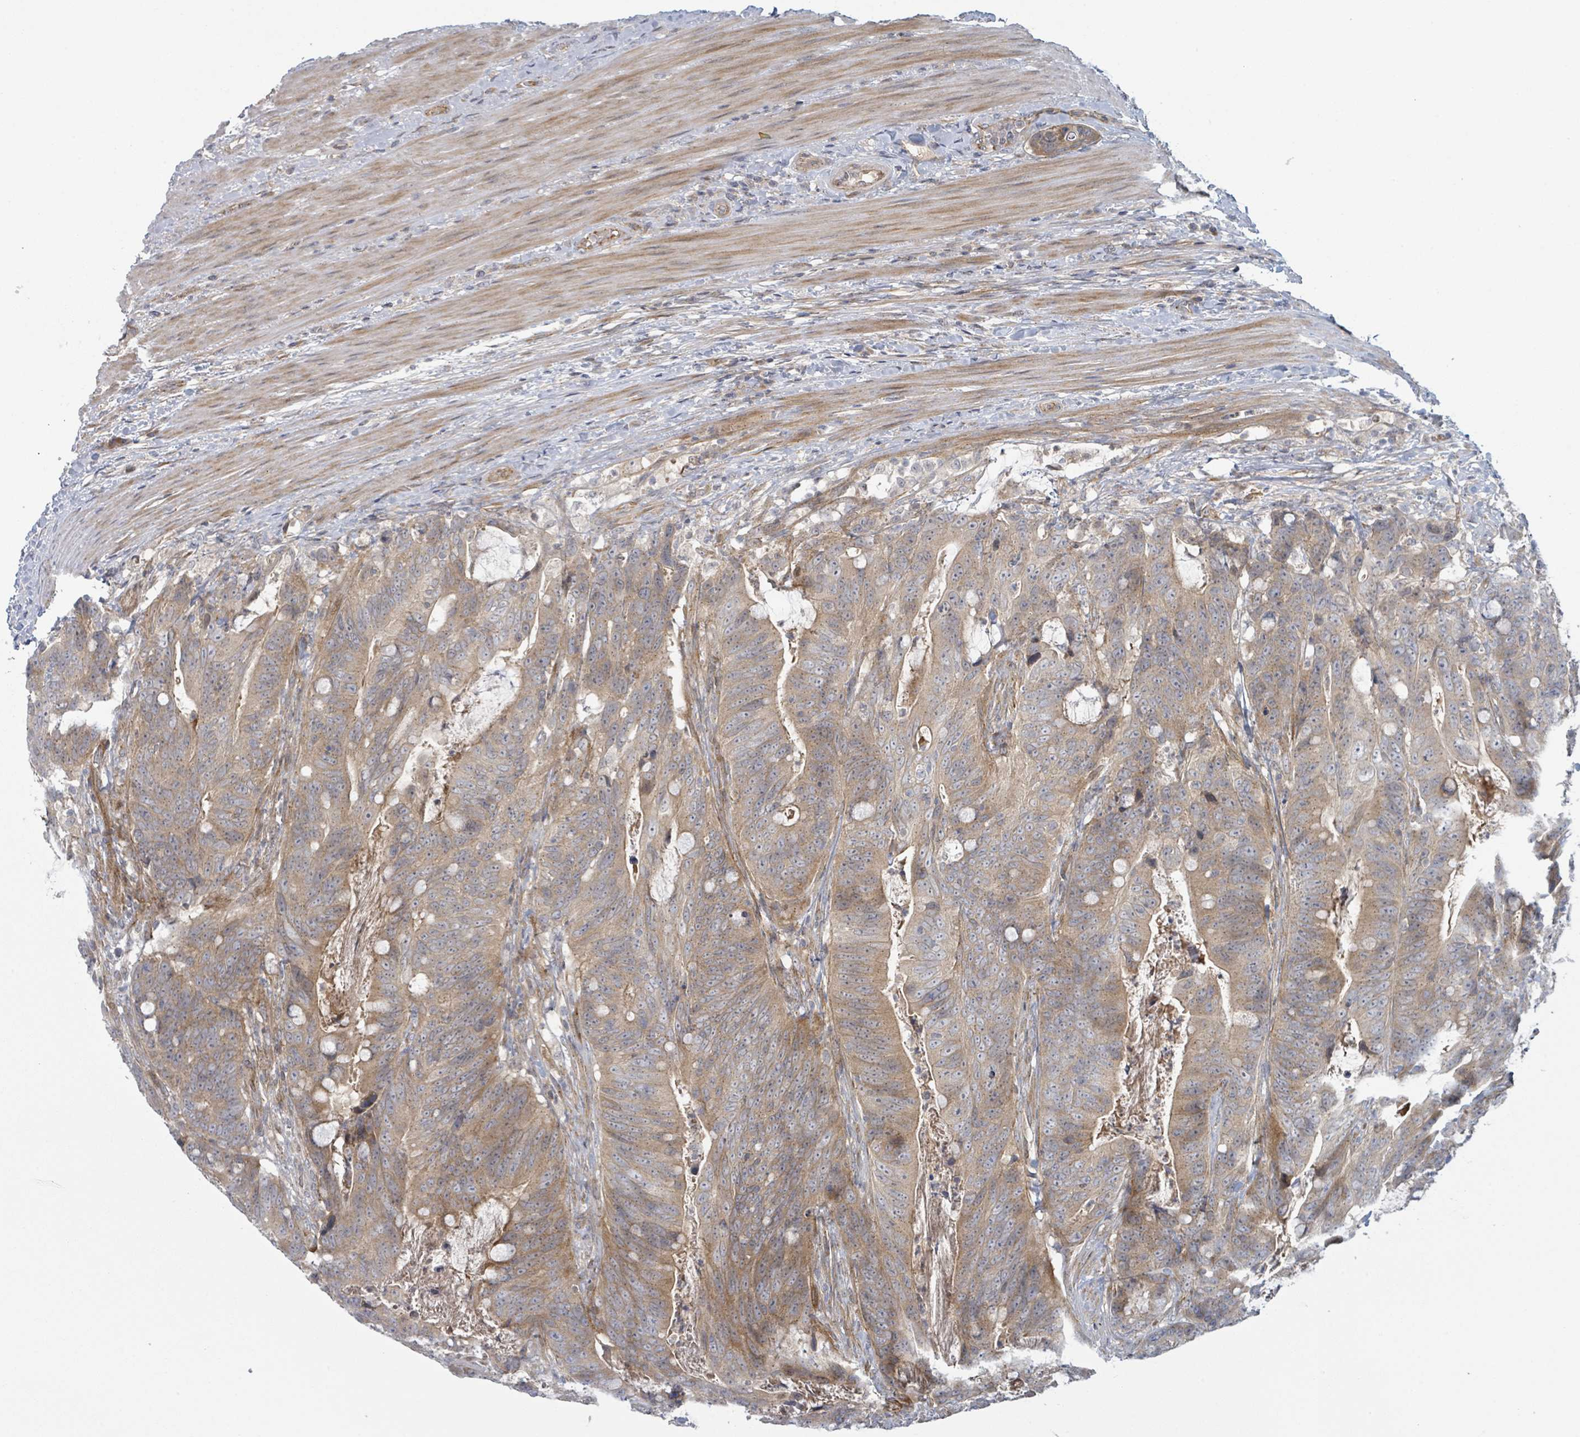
{"staining": {"intensity": "moderate", "quantity": ">75%", "location": "cytoplasmic/membranous"}, "tissue": "colorectal cancer", "cell_type": "Tumor cells", "image_type": "cancer", "snomed": [{"axis": "morphology", "description": "Adenocarcinoma, NOS"}, {"axis": "topography", "description": "Colon"}], "caption": "A medium amount of moderate cytoplasmic/membranous expression is appreciated in about >75% of tumor cells in colorectal cancer (adenocarcinoma) tissue. The staining was performed using DAB, with brown indicating positive protein expression. Nuclei are stained blue with hematoxylin.", "gene": "COL5A3", "patient": {"sex": "female", "age": 82}}